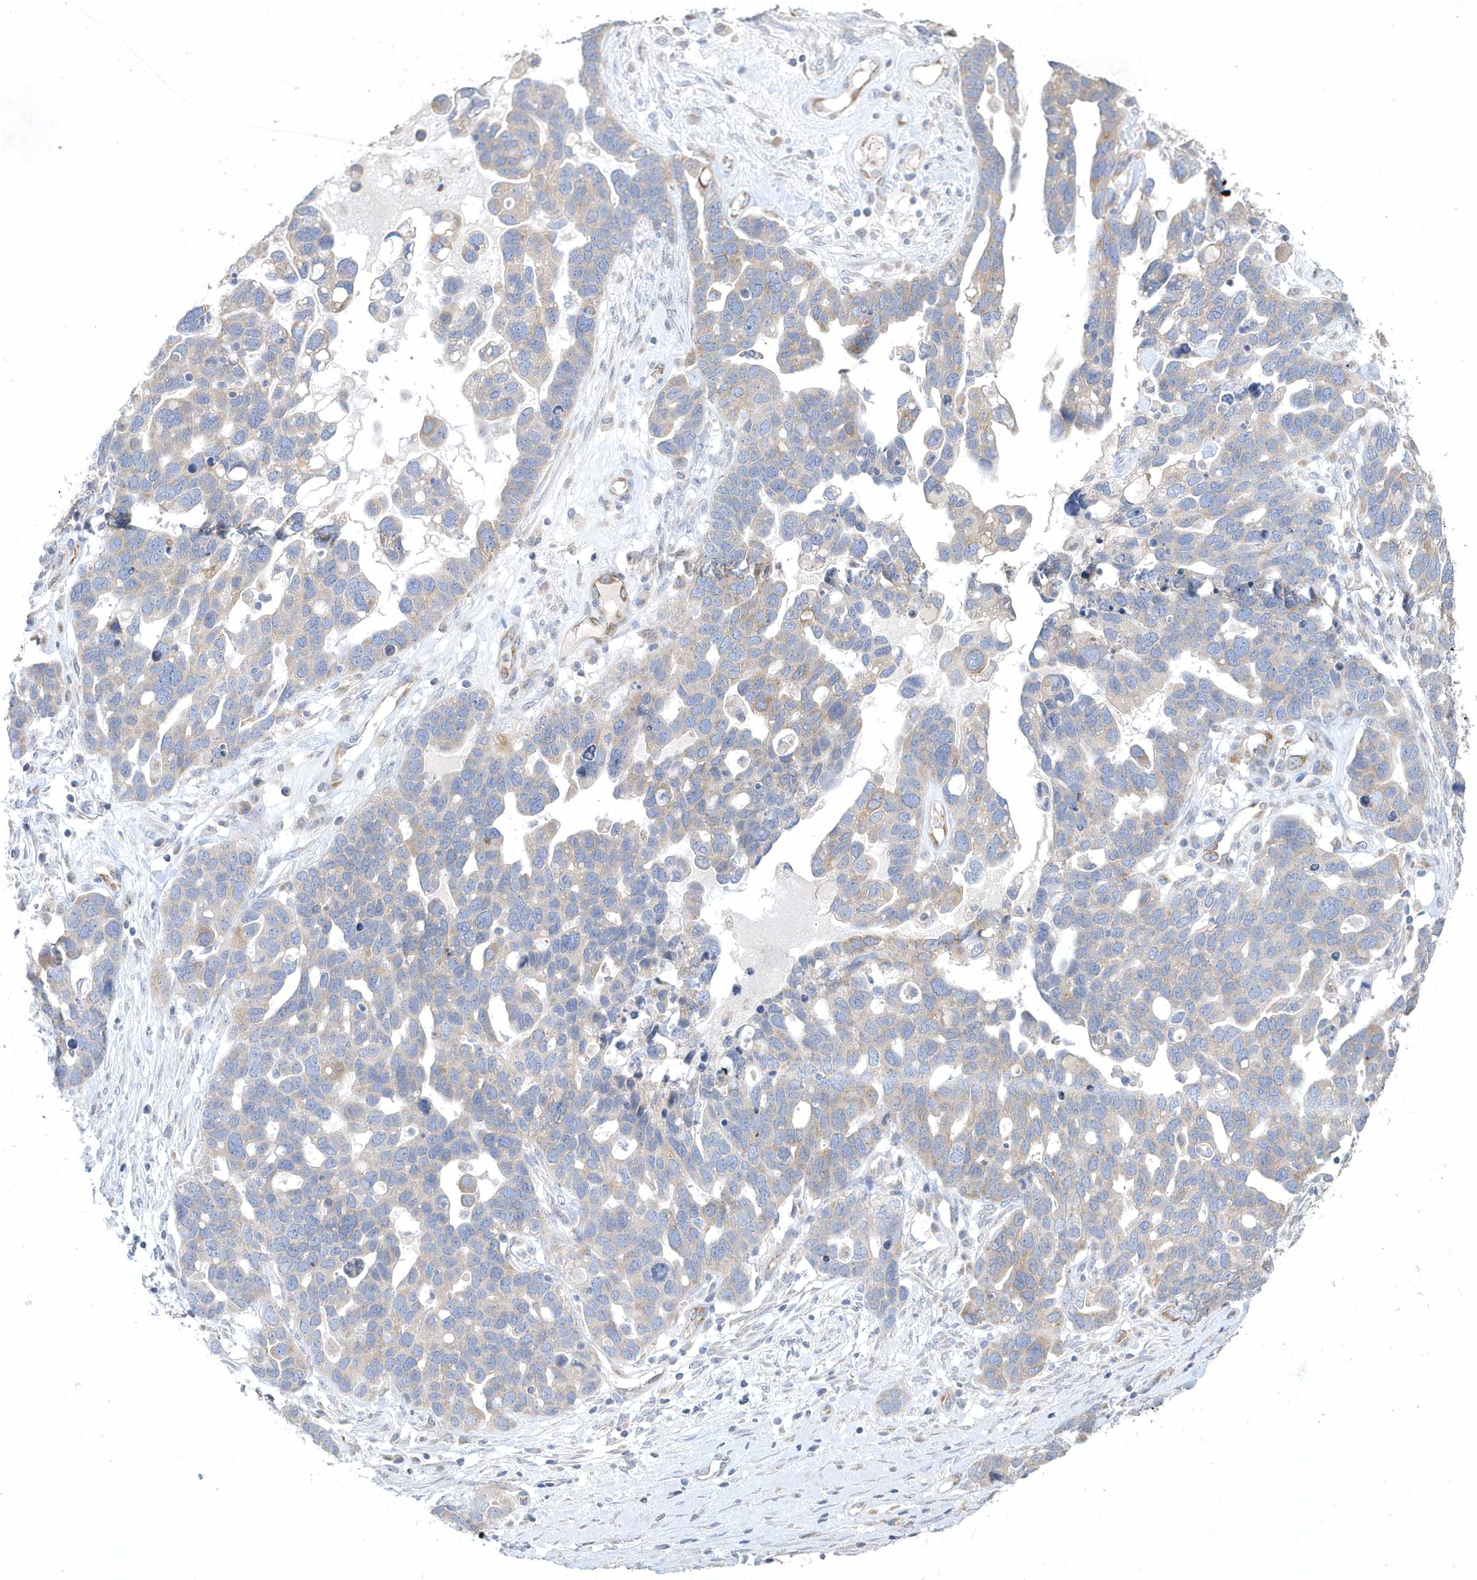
{"staining": {"intensity": "weak", "quantity": "<25%", "location": "cytoplasmic/membranous"}, "tissue": "ovarian cancer", "cell_type": "Tumor cells", "image_type": "cancer", "snomed": [{"axis": "morphology", "description": "Cystadenocarcinoma, serous, NOS"}, {"axis": "topography", "description": "Ovary"}], "caption": "High magnification brightfield microscopy of ovarian cancer stained with DAB (brown) and counterstained with hematoxylin (blue): tumor cells show no significant expression.", "gene": "DGAT1", "patient": {"sex": "female", "age": 54}}